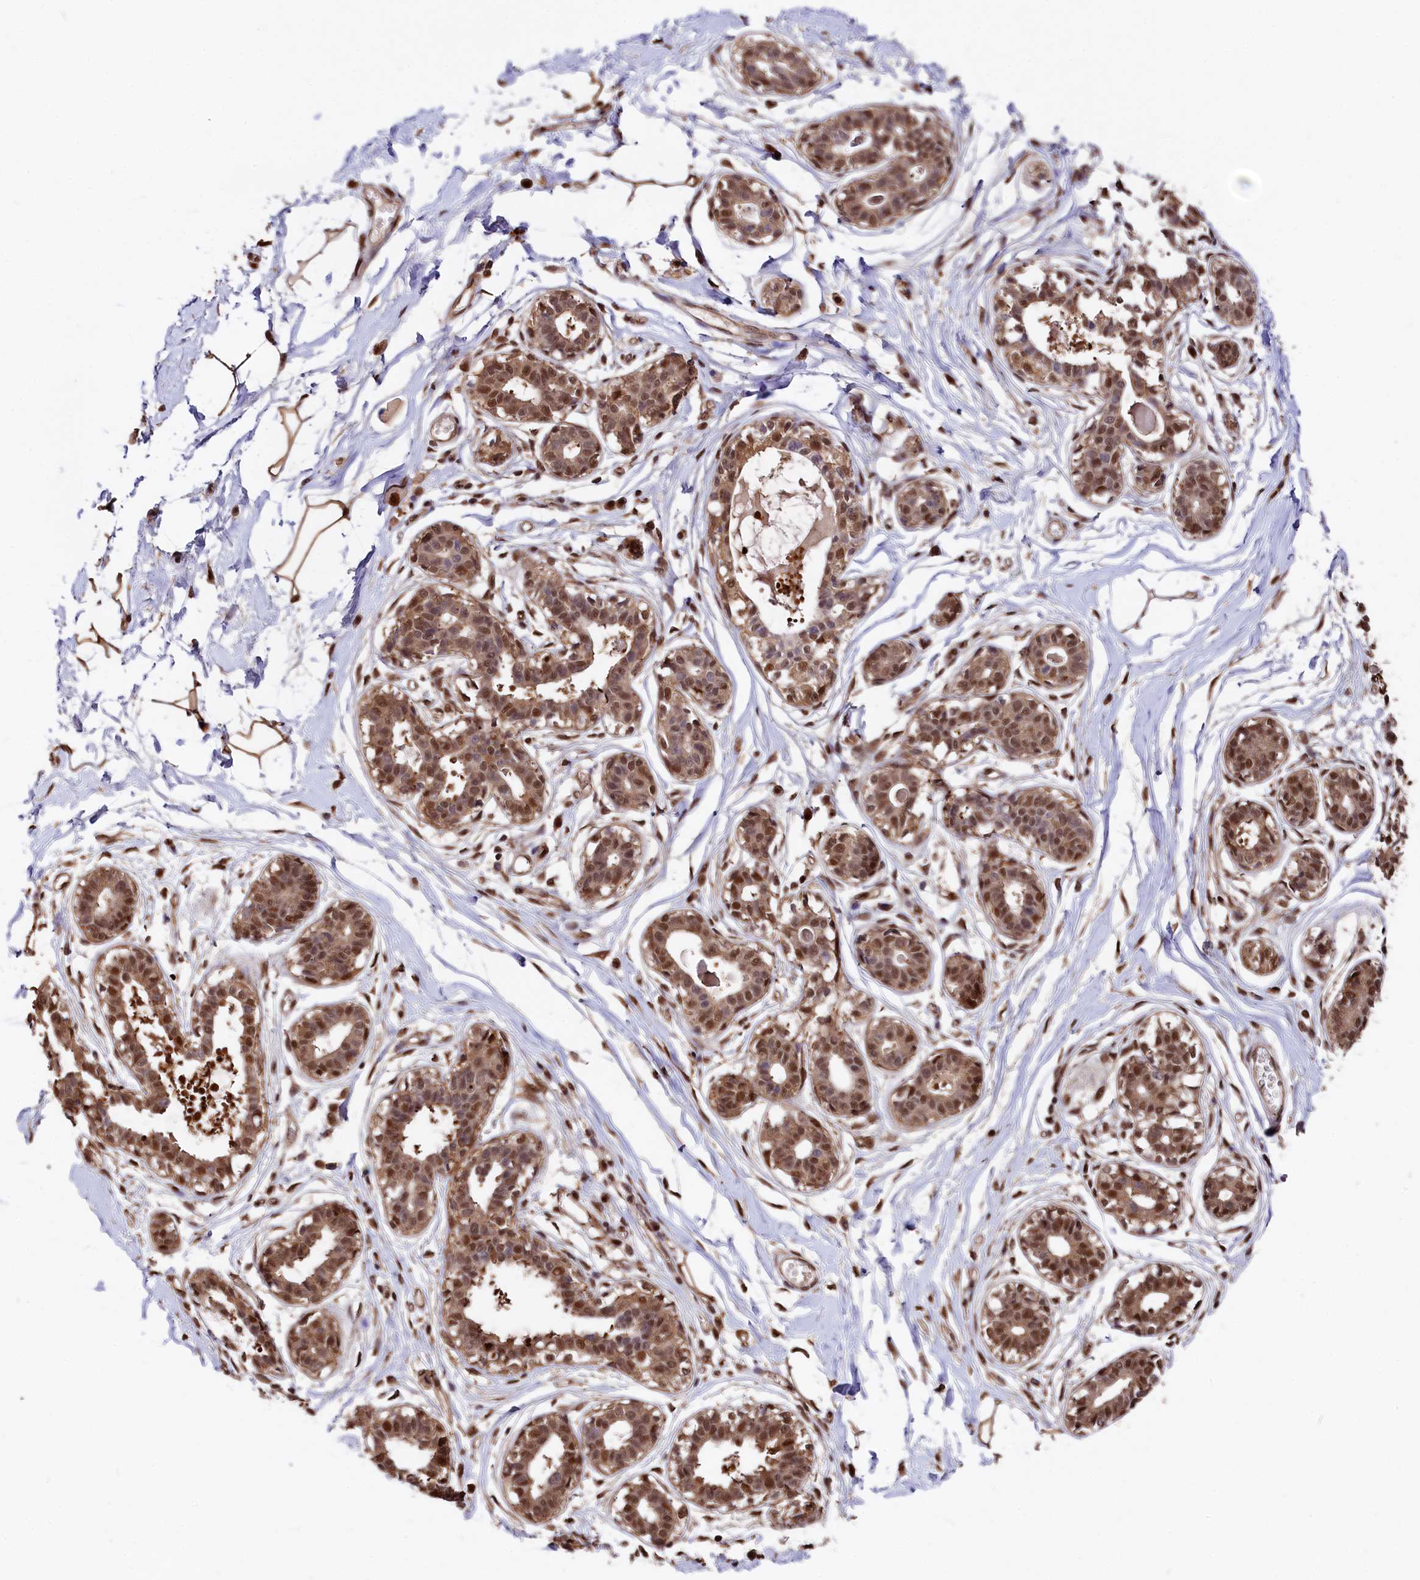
{"staining": {"intensity": "moderate", "quantity": ">75%", "location": "cytoplasmic/membranous,nuclear"}, "tissue": "breast", "cell_type": "Adipocytes", "image_type": "normal", "snomed": [{"axis": "morphology", "description": "Normal tissue, NOS"}, {"axis": "topography", "description": "Breast"}], "caption": "A medium amount of moderate cytoplasmic/membranous,nuclear positivity is appreciated in about >75% of adipocytes in normal breast.", "gene": "ADRM1", "patient": {"sex": "female", "age": 45}}